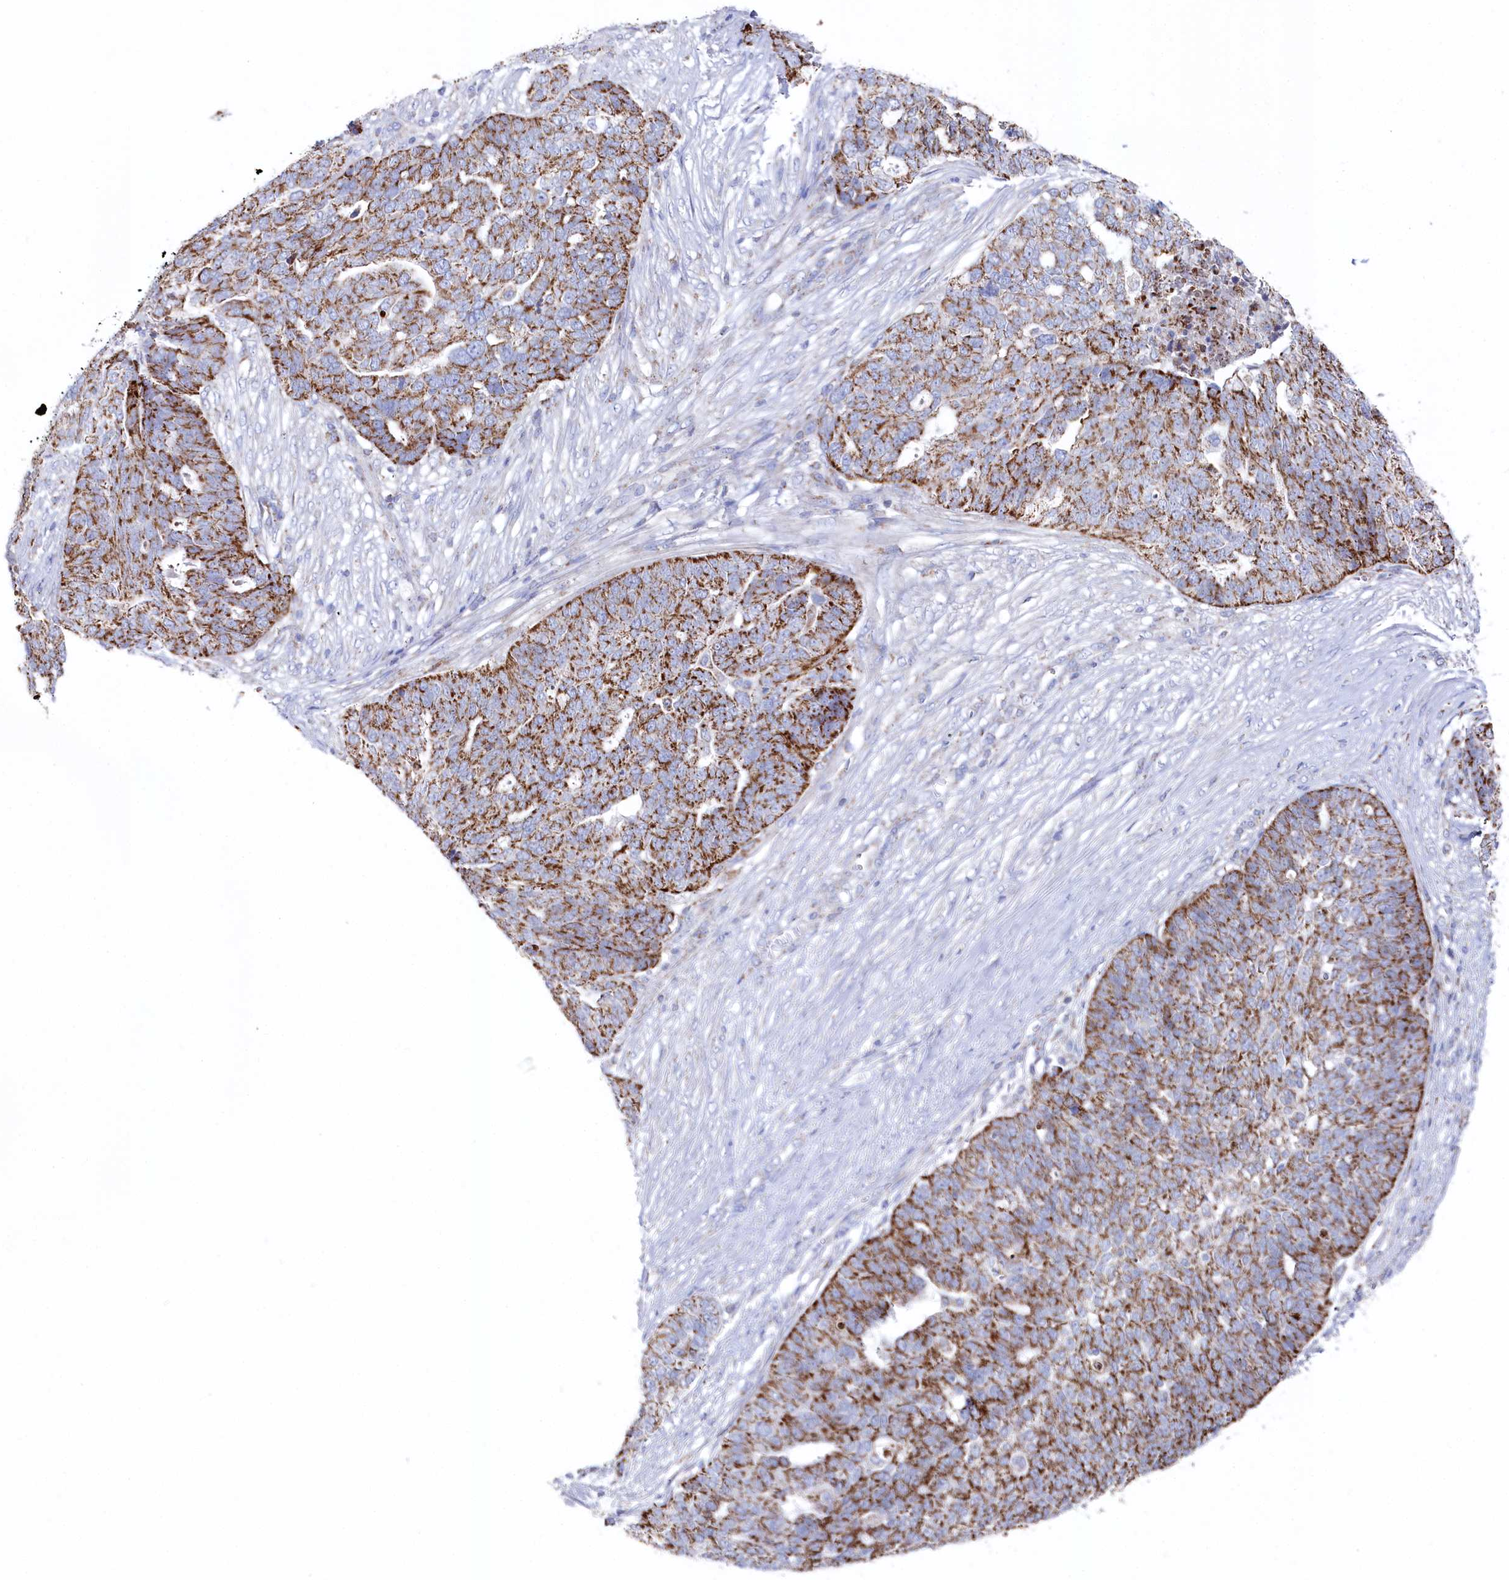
{"staining": {"intensity": "moderate", "quantity": ">75%", "location": "cytoplasmic/membranous"}, "tissue": "ovarian cancer", "cell_type": "Tumor cells", "image_type": "cancer", "snomed": [{"axis": "morphology", "description": "Cystadenocarcinoma, serous, NOS"}, {"axis": "topography", "description": "Ovary"}], "caption": "Immunohistochemistry (IHC) of ovarian serous cystadenocarcinoma displays medium levels of moderate cytoplasmic/membranous expression in about >75% of tumor cells.", "gene": "GLS2", "patient": {"sex": "female", "age": 59}}